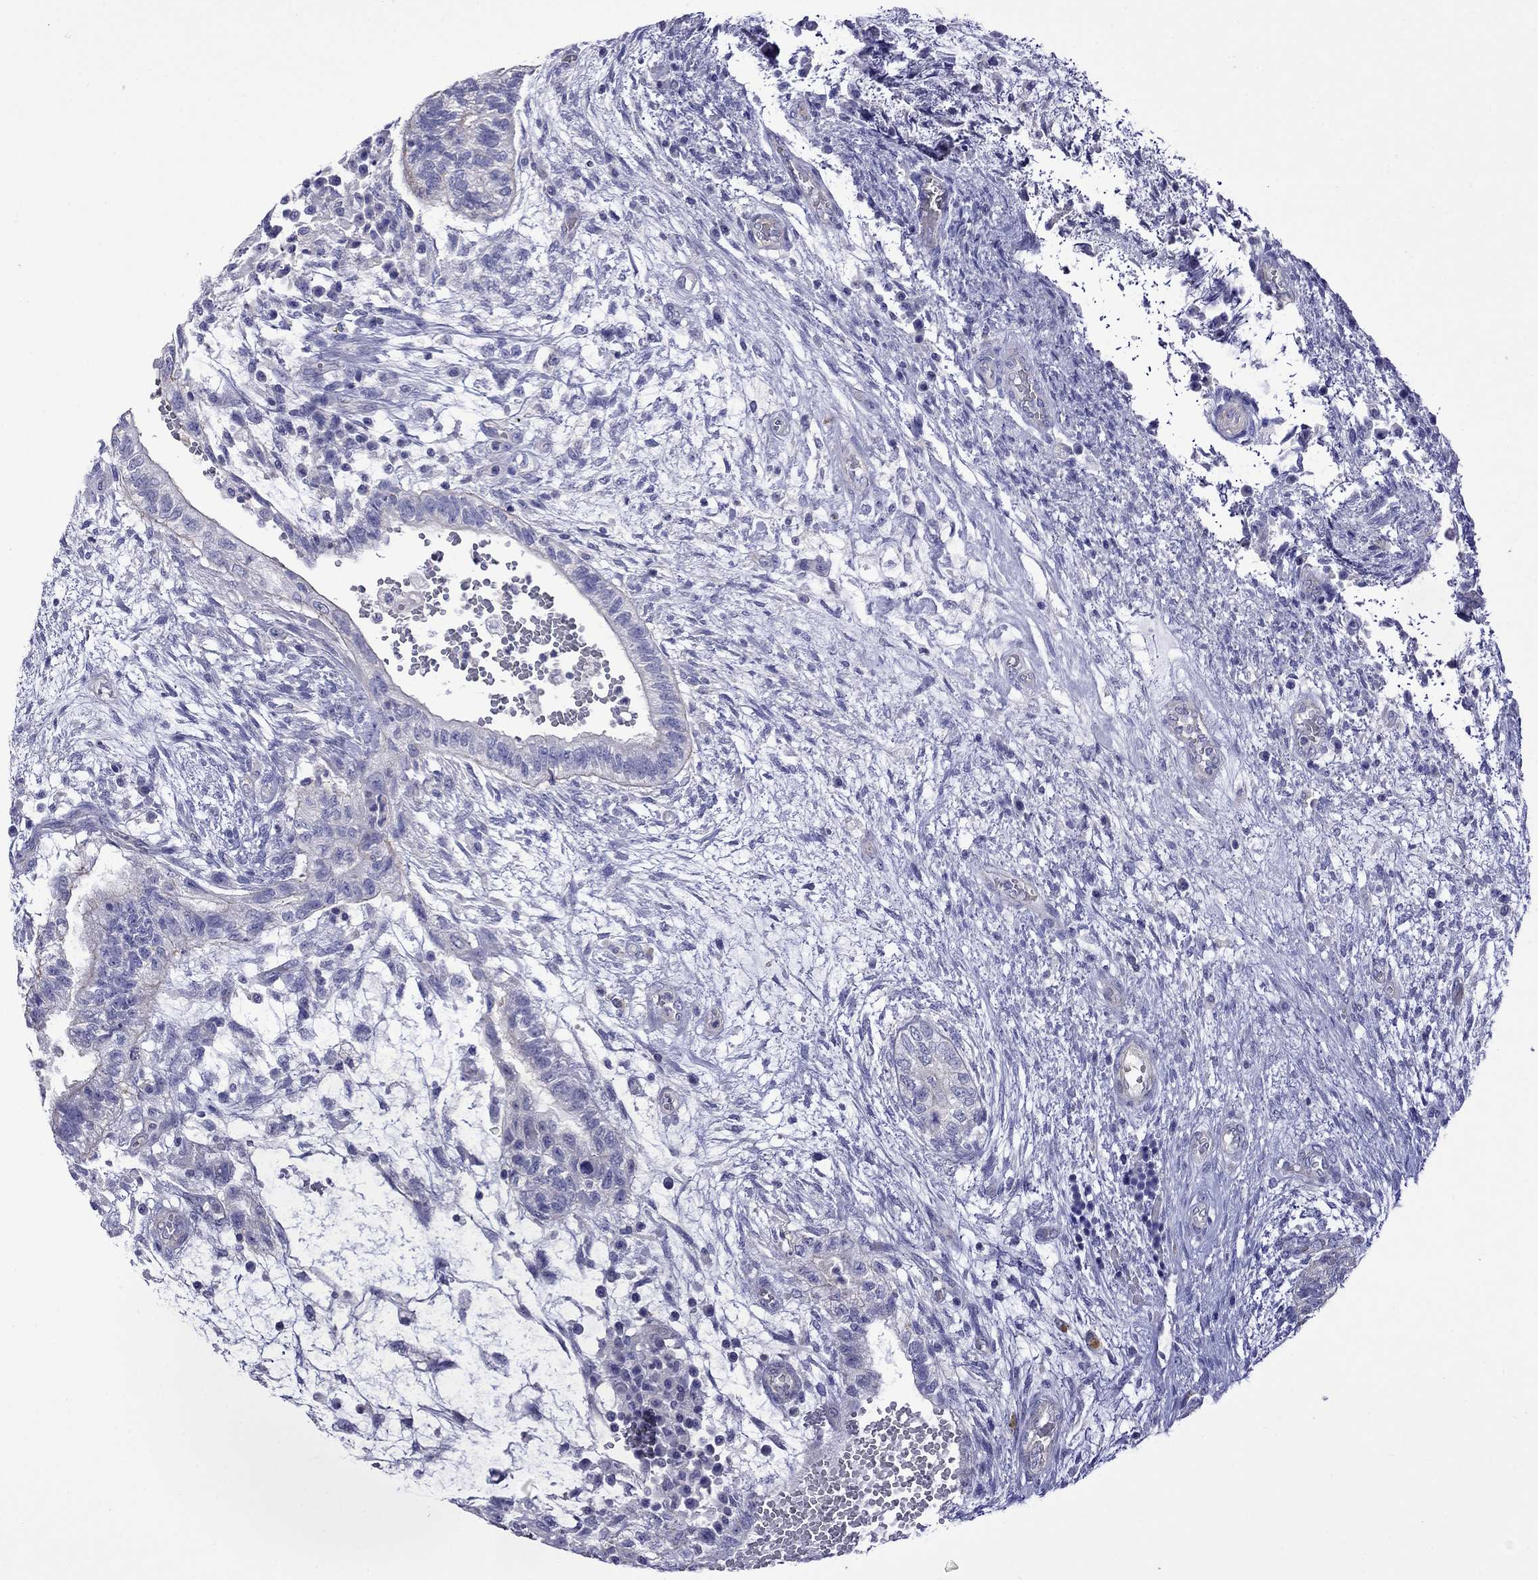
{"staining": {"intensity": "negative", "quantity": "none", "location": "none"}, "tissue": "testis cancer", "cell_type": "Tumor cells", "image_type": "cancer", "snomed": [{"axis": "morphology", "description": "Normal tissue, NOS"}, {"axis": "morphology", "description": "Carcinoma, Embryonal, NOS"}, {"axis": "topography", "description": "Testis"}, {"axis": "topography", "description": "Epididymis"}], "caption": "Testis cancer was stained to show a protein in brown. There is no significant positivity in tumor cells. (DAB (3,3'-diaminobenzidine) immunohistochemistry with hematoxylin counter stain).", "gene": "STAR", "patient": {"sex": "male", "age": 32}}